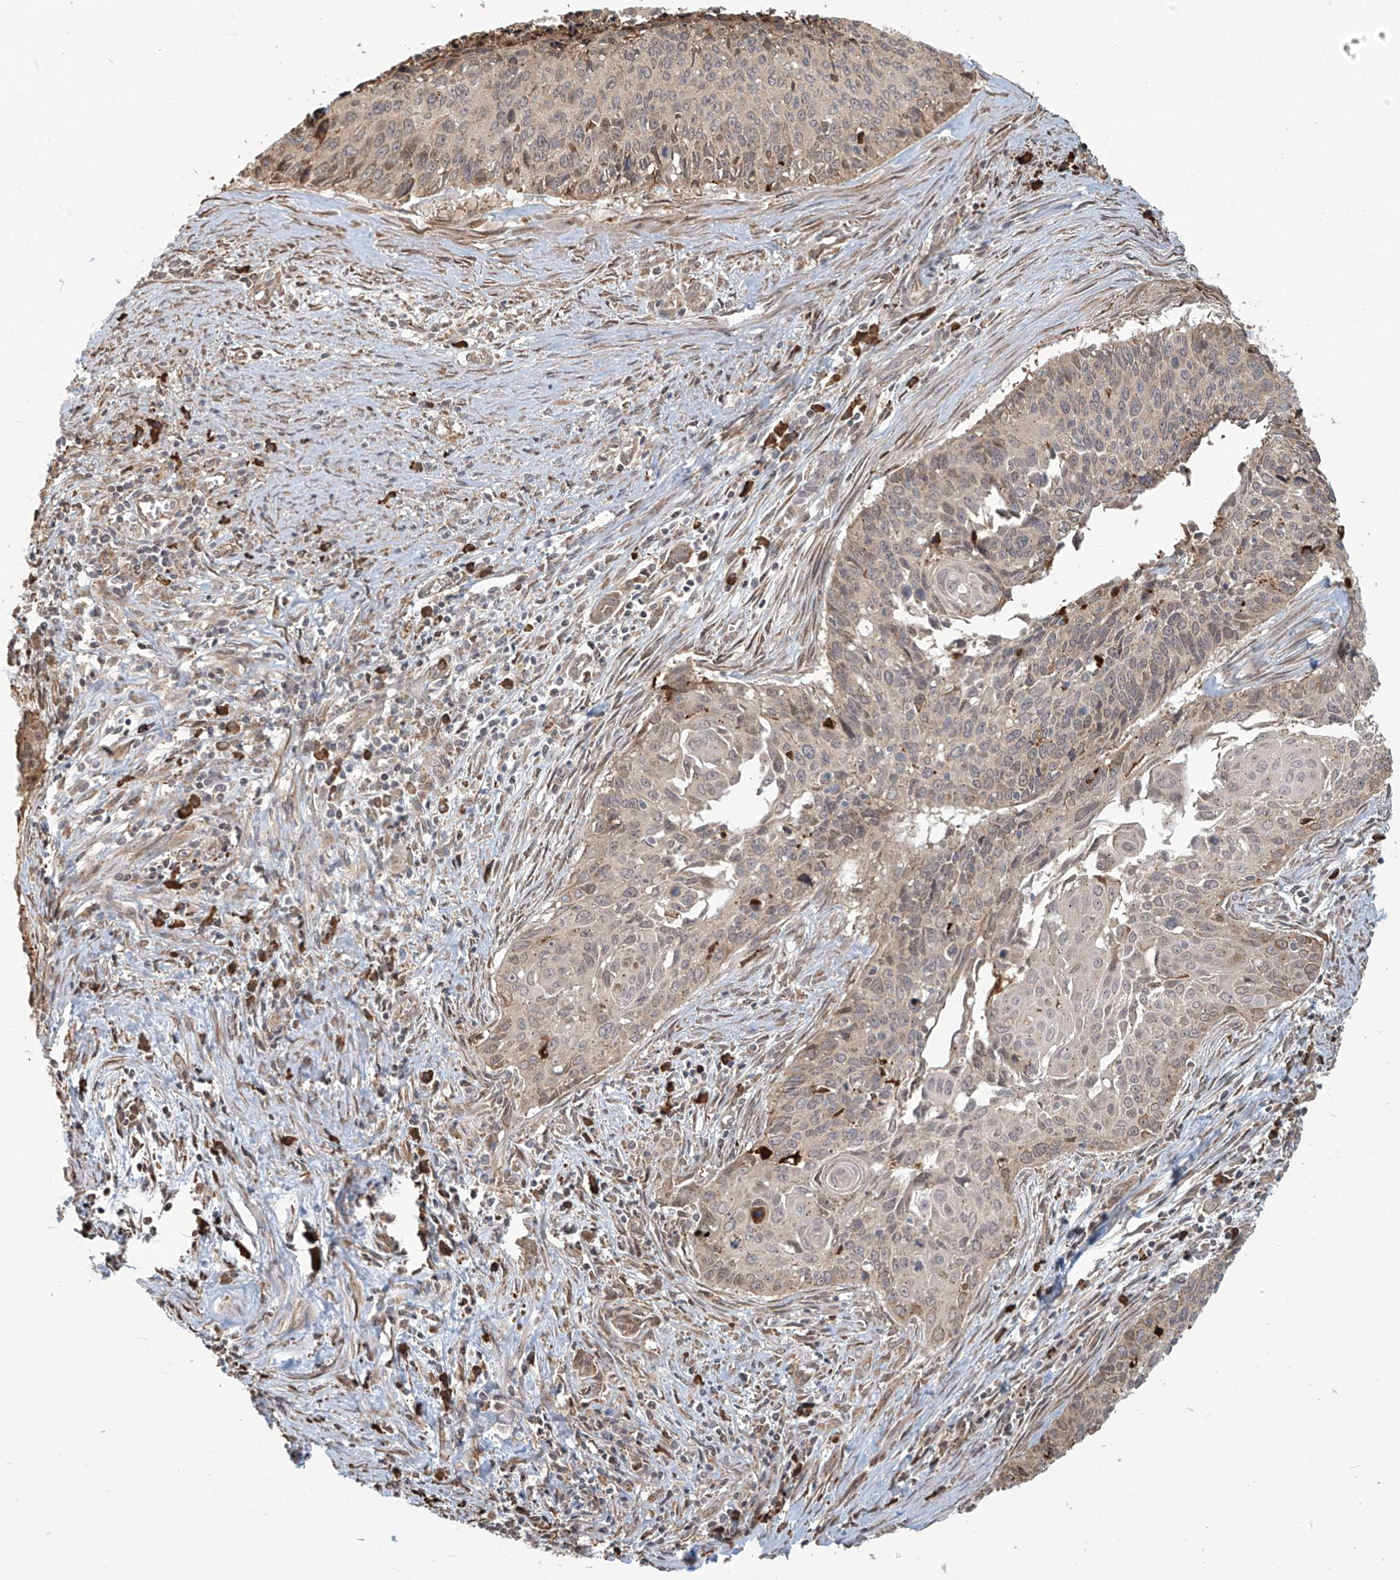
{"staining": {"intensity": "weak", "quantity": "25%-75%", "location": "cytoplasmic/membranous,nuclear"}, "tissue": "cervical cancer", "cell_type": "Tumor cells", "image_type": "cancer", "snomed": [{"axis": "morphology", "description": "Squamous cell carcinoma, NOS"}, {"axis": "topography", "description": "Cervix"}], "caption": "Protein analysis of cervical cancer (squamous cell carcinoma) tissue exhibits weak cytoplasmic/membranous and nuclear expression in about 25%-75% of tumor cells. (DAB IHC with brightfield microscopy, high magnification).", "gene": "PLEKHM3", "patient": {"sex": "female", "age": 55}}